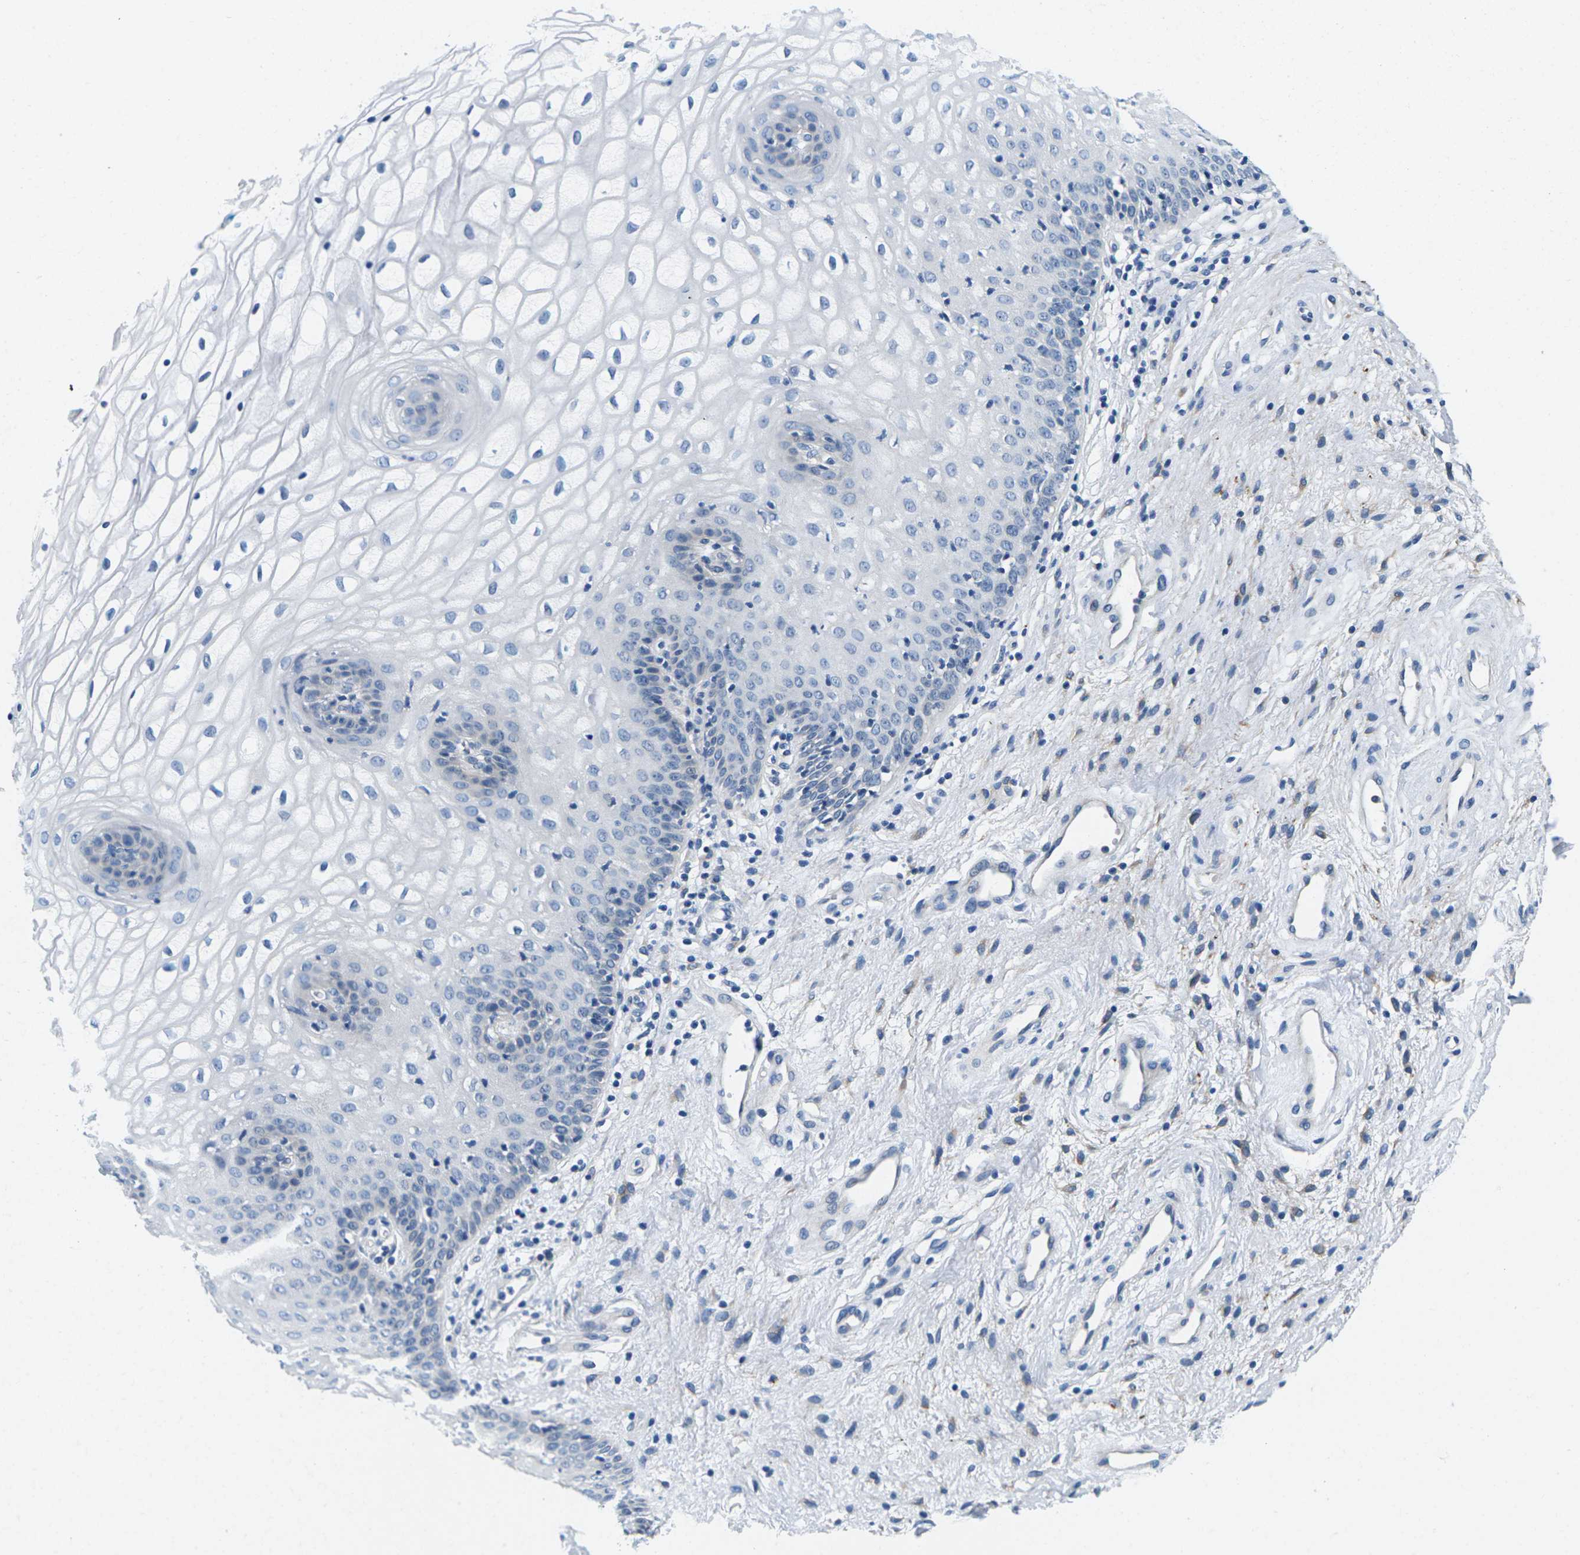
{"staining": {"intensity": "negative", "quantity": "none", "location": "none"}, "tissue": "vagina", "cell_type": "Squamous epithelial cells", "image_type": "normal", "snomed": [{"axis": "morphology", "description": "Normal tissue, NOS"}, {"axis": "topography", "description": "Vagina"}], "caption": "IHC histopathology image of unremarkable human vagina stained for a protein (brown), which reveals no staining in squamous epithelial cells.", "gene": "TSPAN2", "patient": {"sex": "female", "age": 34}}